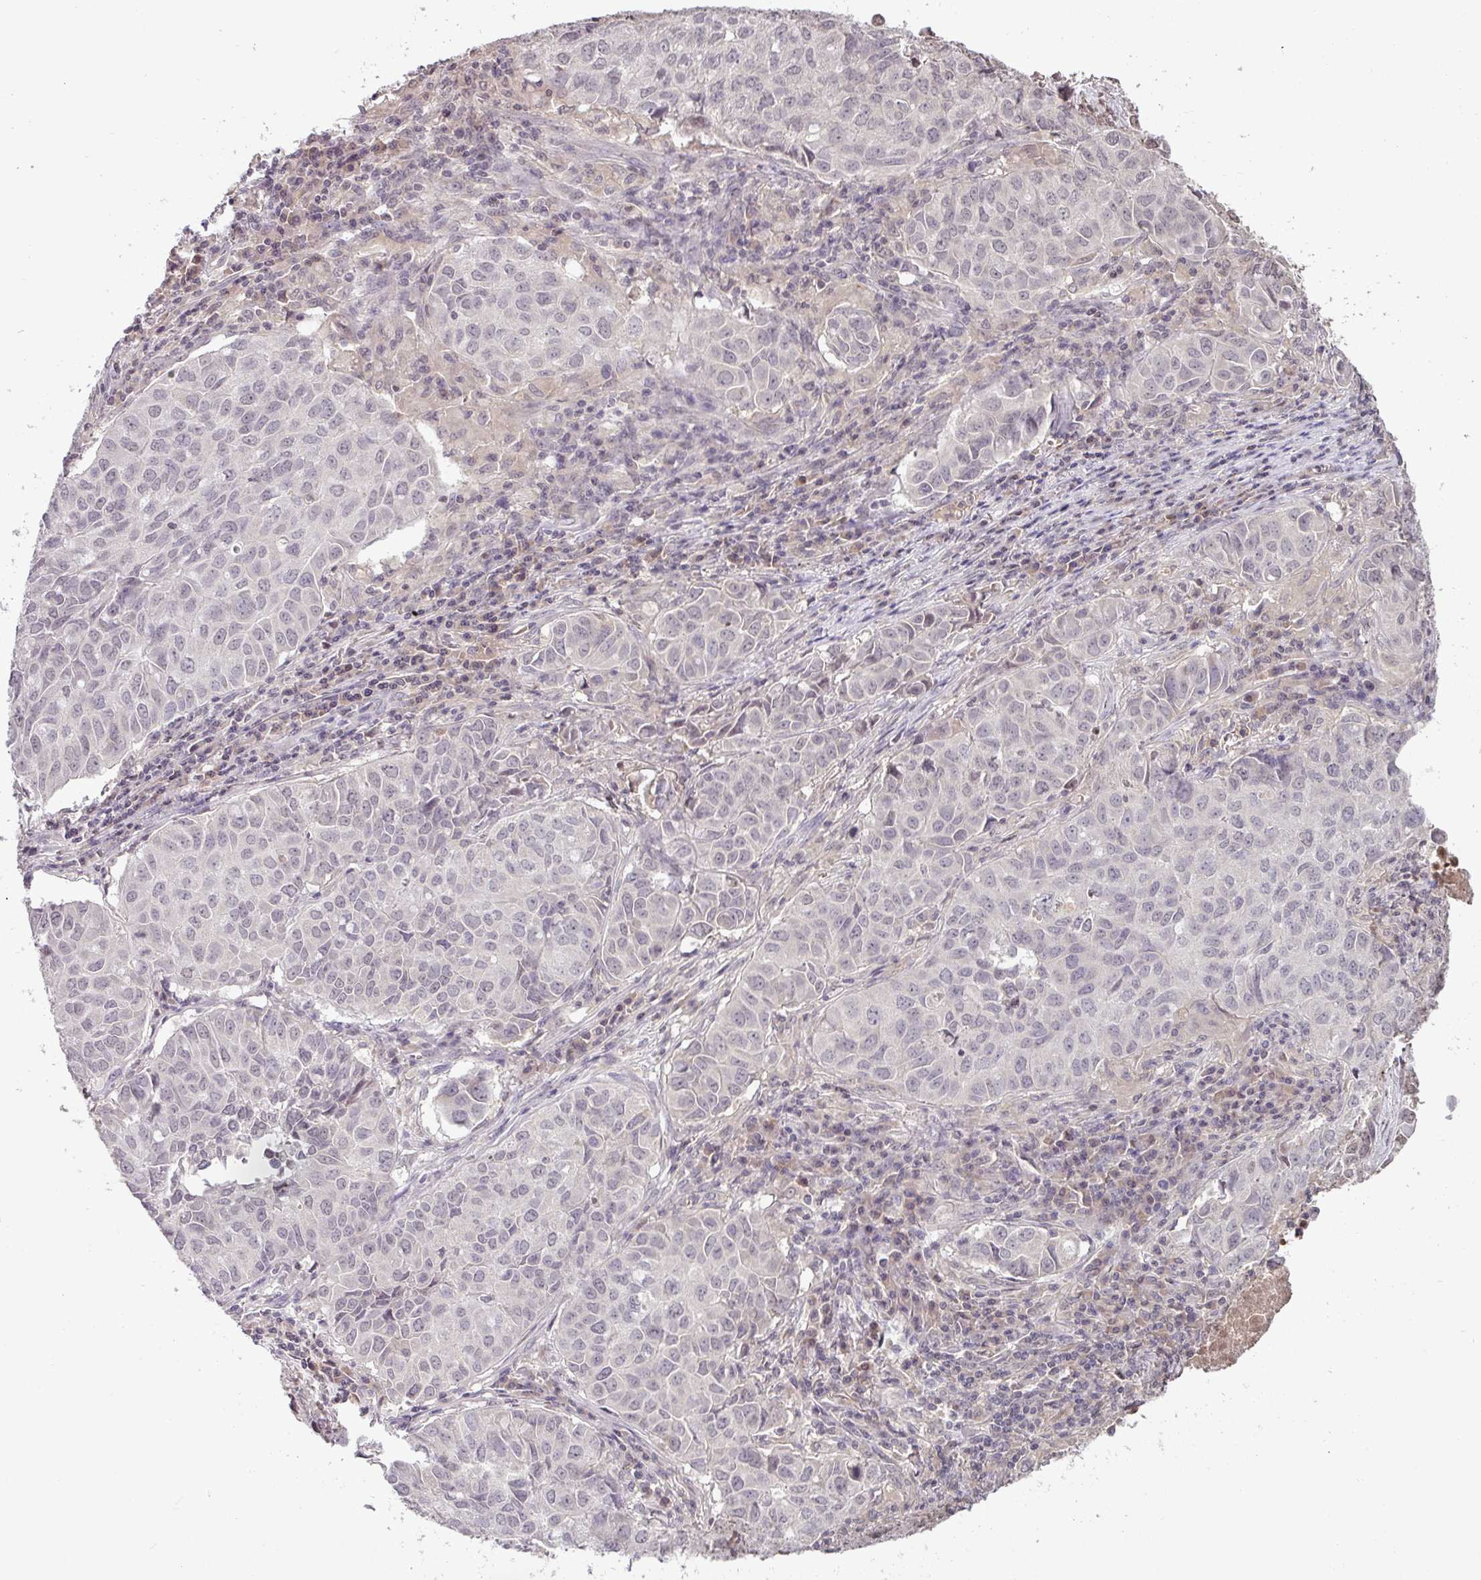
{"staining": {"intensity": "negative", "quantity": "none", "location": "none"}, "tissue": "lung cancer", "cell_type": "Tumor cells", "image_type": "cancer", "snomed": [{"axis": "morphology", "description": "Adenocarcinoma, NOS"}, {"axis": "topography", "description": "Lung"}], "caption": "IHC photomicrograph of neoplastic tissue: lung adenocarcinoma stained with DAB (3,3'-diaminobenzidine) demonstrates no significant protein positivity in tumor cells.", "gene": "SLC5A10", "patient": {"sex": "female", "age": 50}}